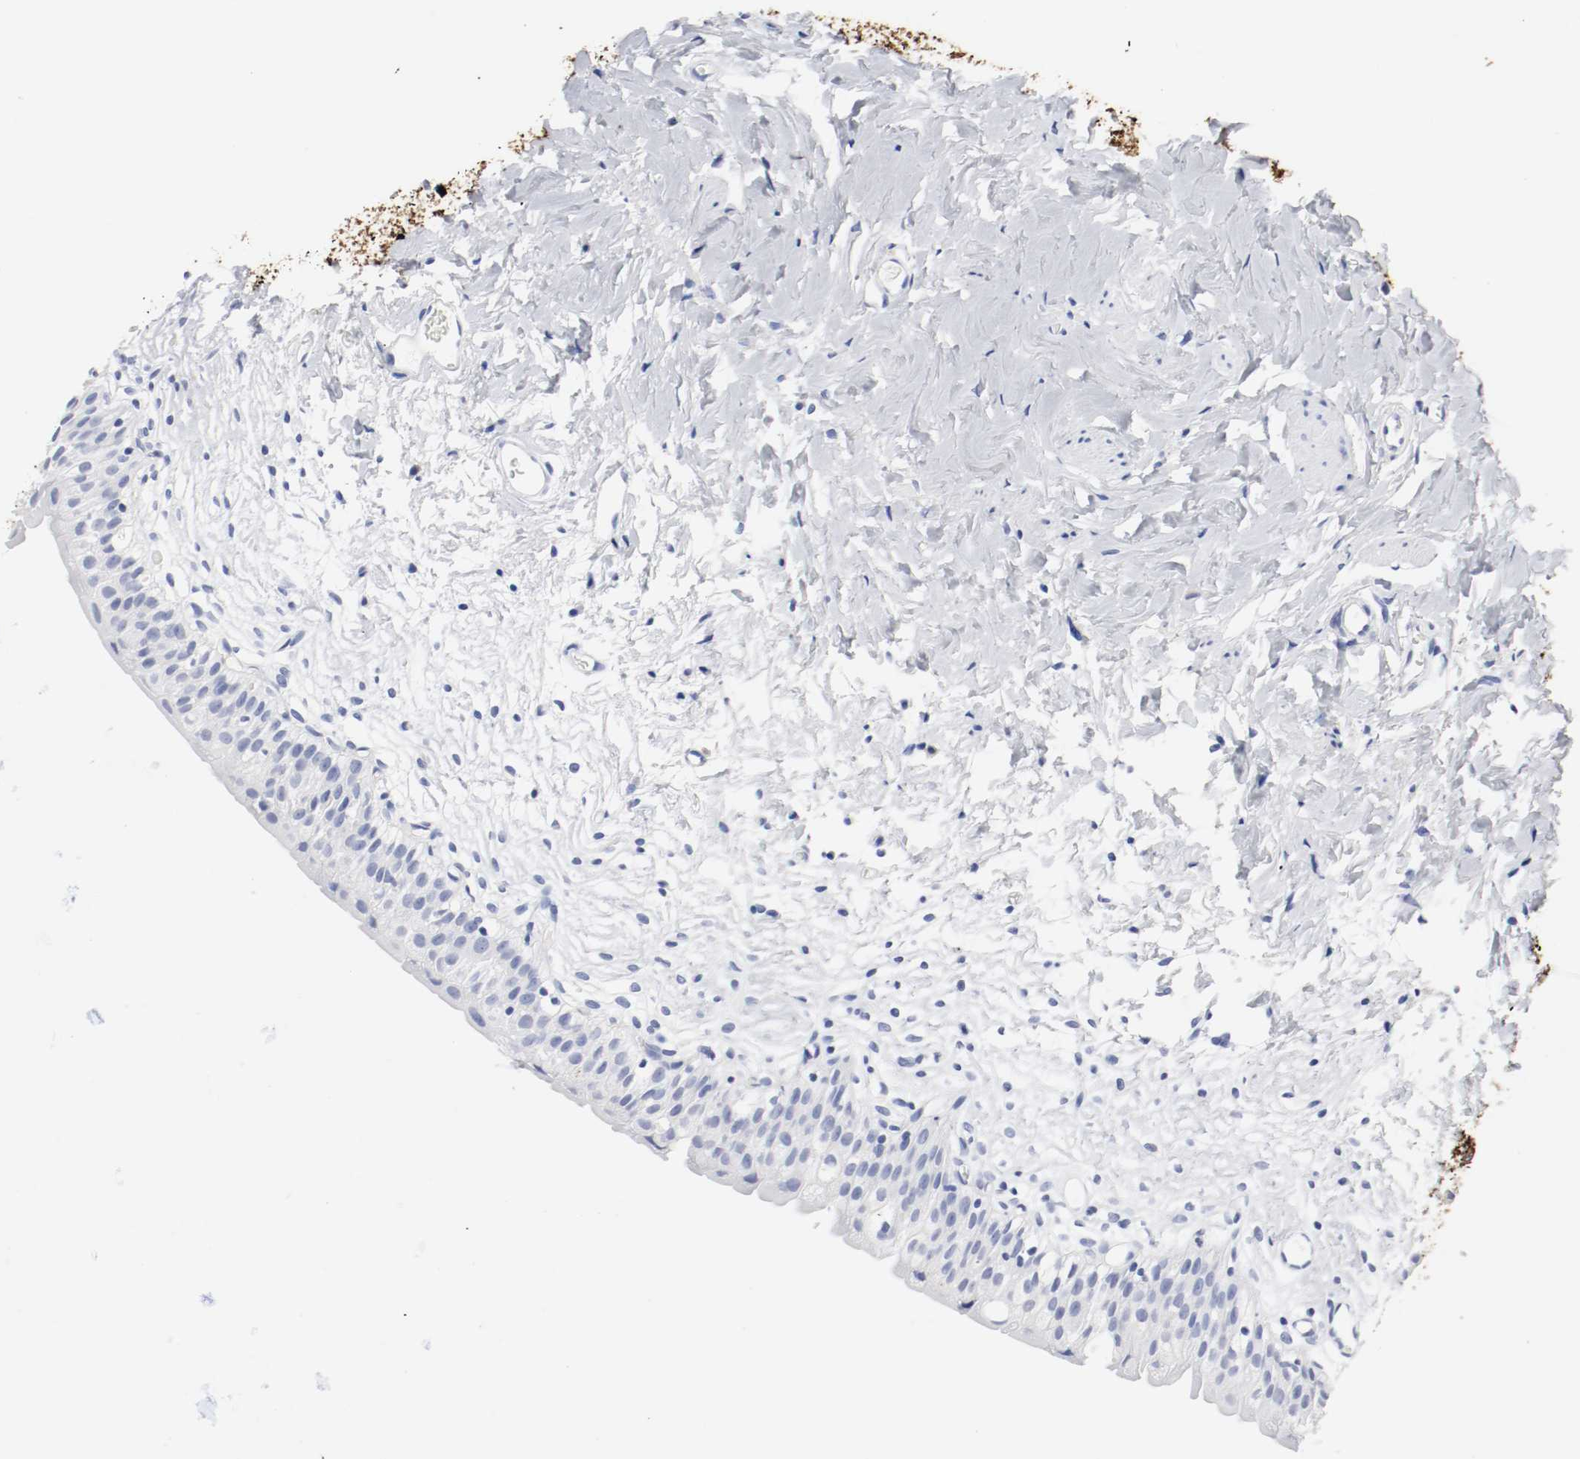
{"staining": {"intensity": "negative", "quantity": "none", "location": "none"}, "tissue": "urinary bladder", "cell_type": "Urothelial cells", "image_type": "normal", "snomed": [{"axis": "morphology", "description": "Normal tissue, NOS"}, {"axis": "topography", "description": "Urinary bladder"}], "caption": "Immunohistochemical staining of benign human urinary bladder exhibits no significant positivity in urothelial cells.", "gene": "GAD1", "patient": {"sex": "female", "age": 80}}